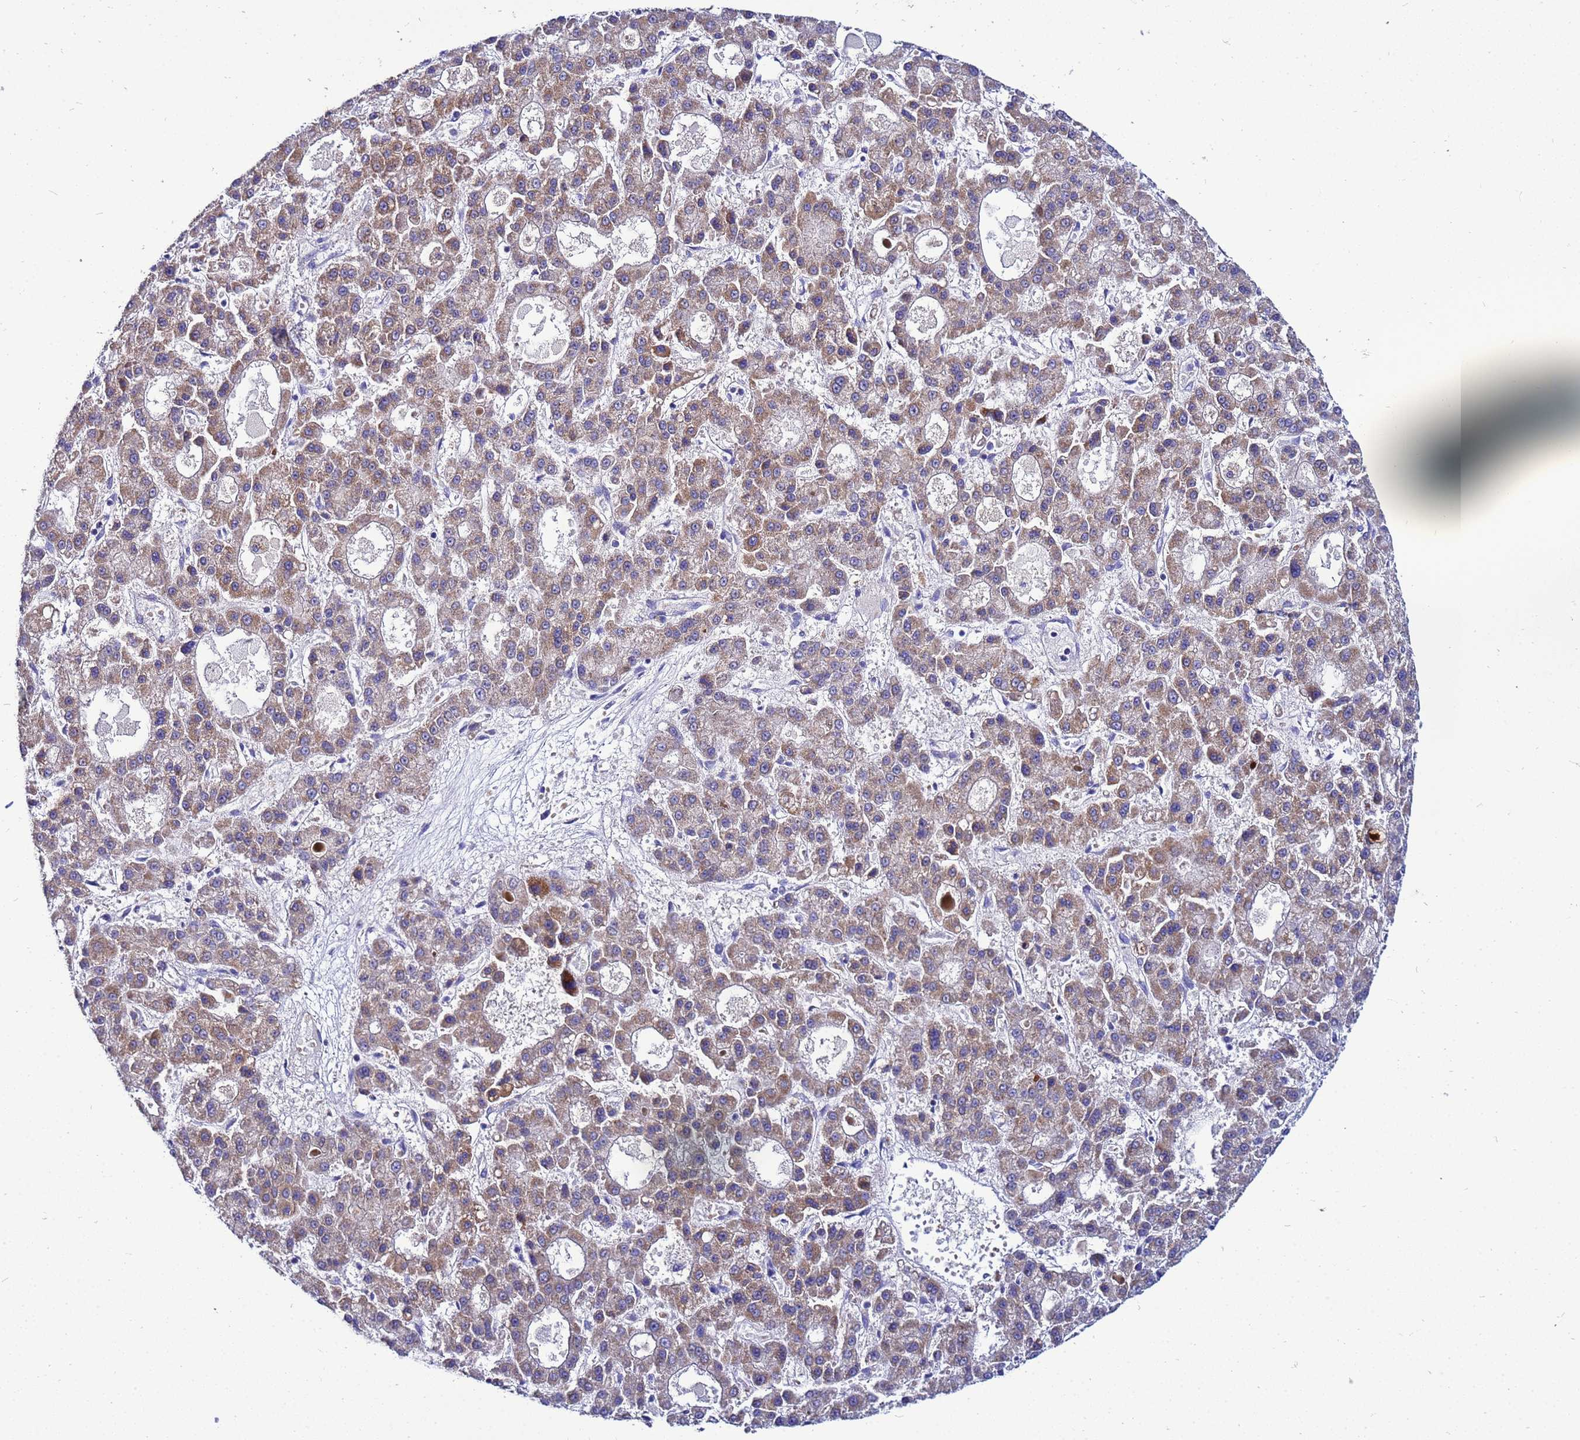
{"staining": {"intensity": "moderate", "quantity": ">75%", "location": "cytoplasmic/membranous"}, "tissue": "liver cancer", "cell_type": "Tumor cells", "image_type": "cancer", "snomed": [{"axis": "morphology", "description": "Carcinoma, Hepatocellular, NOS"}, {"axis": "topography", "description": "Liver"}], "caption": "This image reveals immunohistochemistry (IHC) staining of human liver cancer (hepatocellular carcinoma), with medium moderate cytoplasmic/membranous expression in about >75% of tumor cells.", "gene": "FAHD2A", "patient": {"sex": "male", "age": 70}}